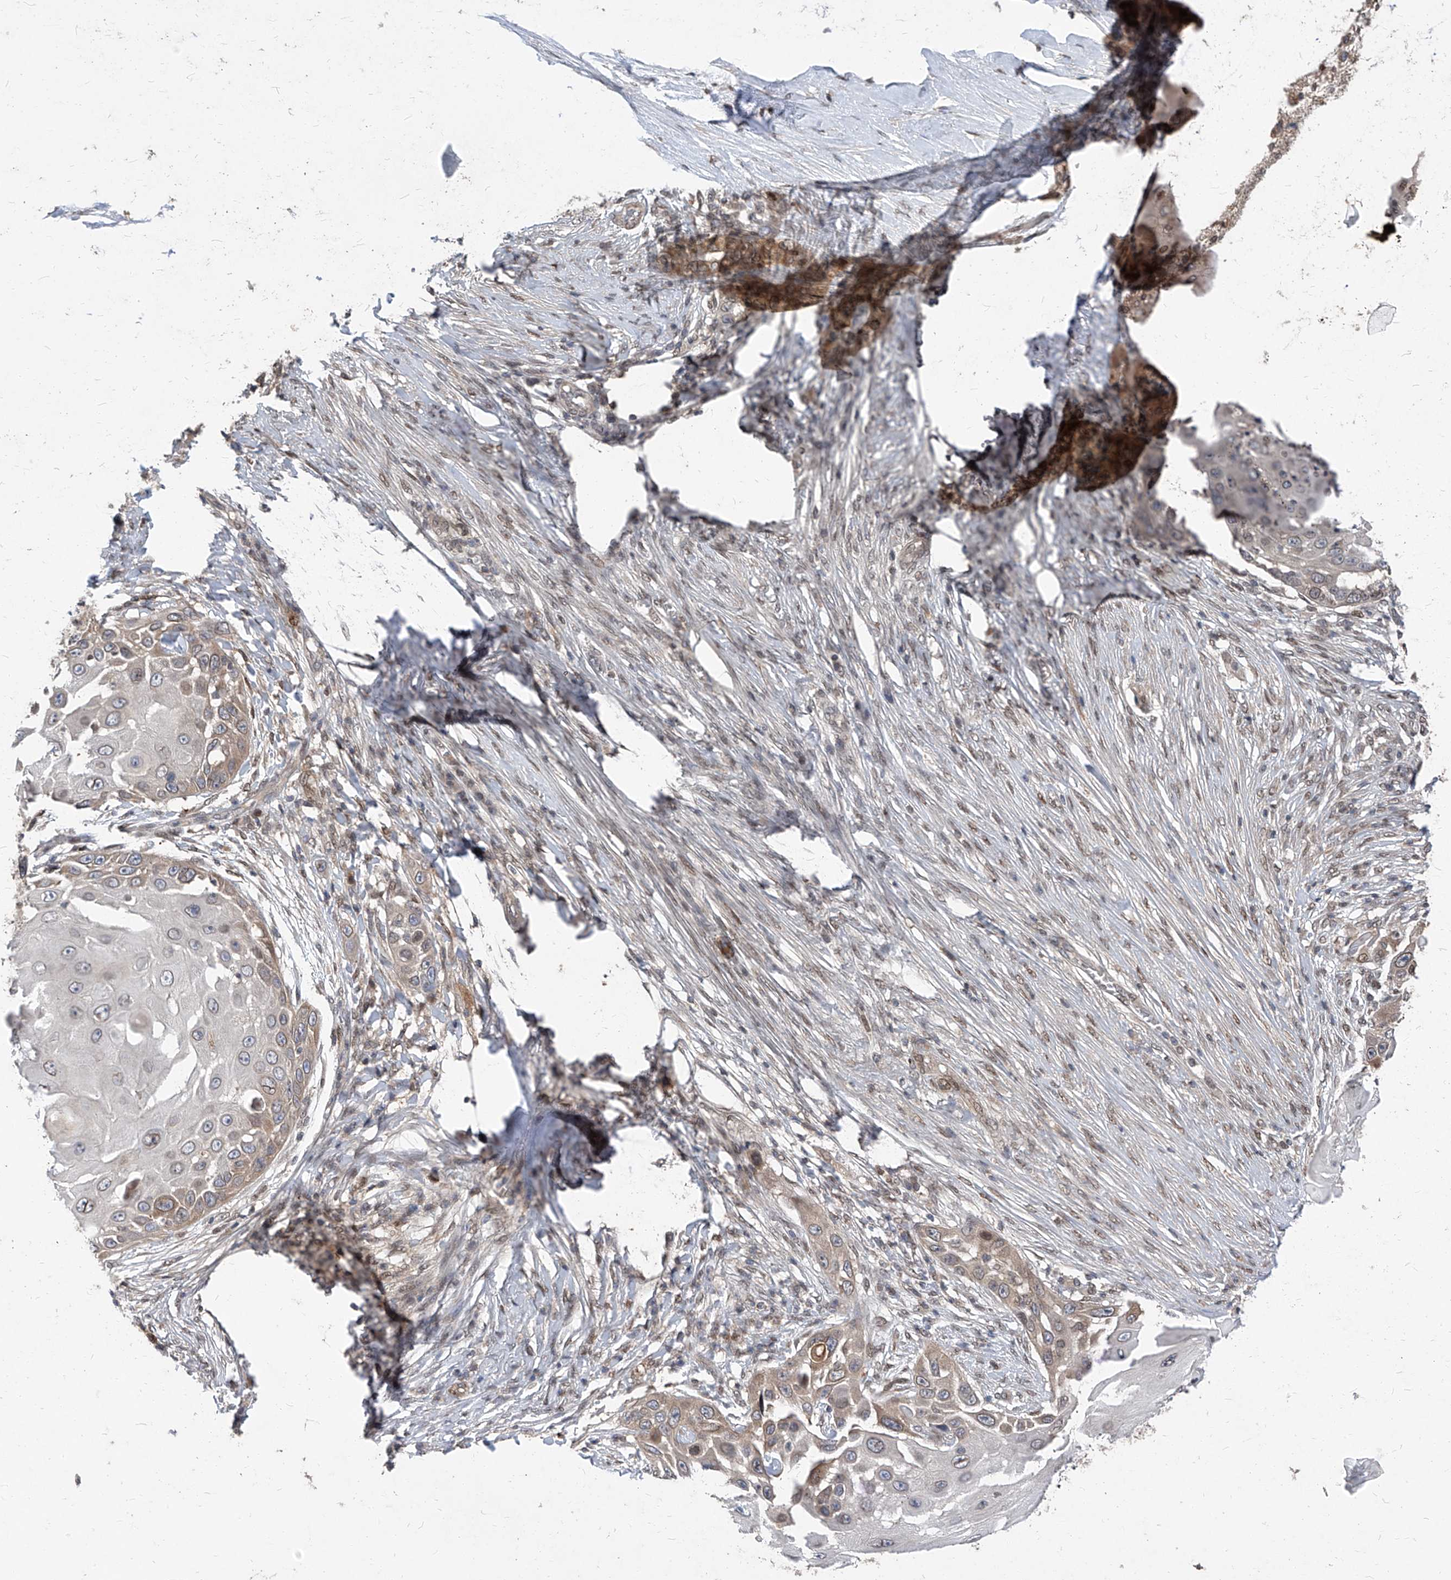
{"staining": {"intensity": "moderate", "quantity": "<25%", "location": "cytoplasmic/membranous"}, "tissue": "skin cancer", "cell_type": "Tumor cells", "image_type": "cancer", "snomed": [{"axis": "morphology", "description": "Squamous cell carcinoma, NOS"}, {"axis": "topography", "description": "Skin"}], "caption": "An image of human skin squamous cell carcinoma stained for a protein demonstrates moderate cytoplasmic/membranous brown staining in tumor cells.", "gene": "KPNB1", "patient": {"sex": "female", "age": 44}}